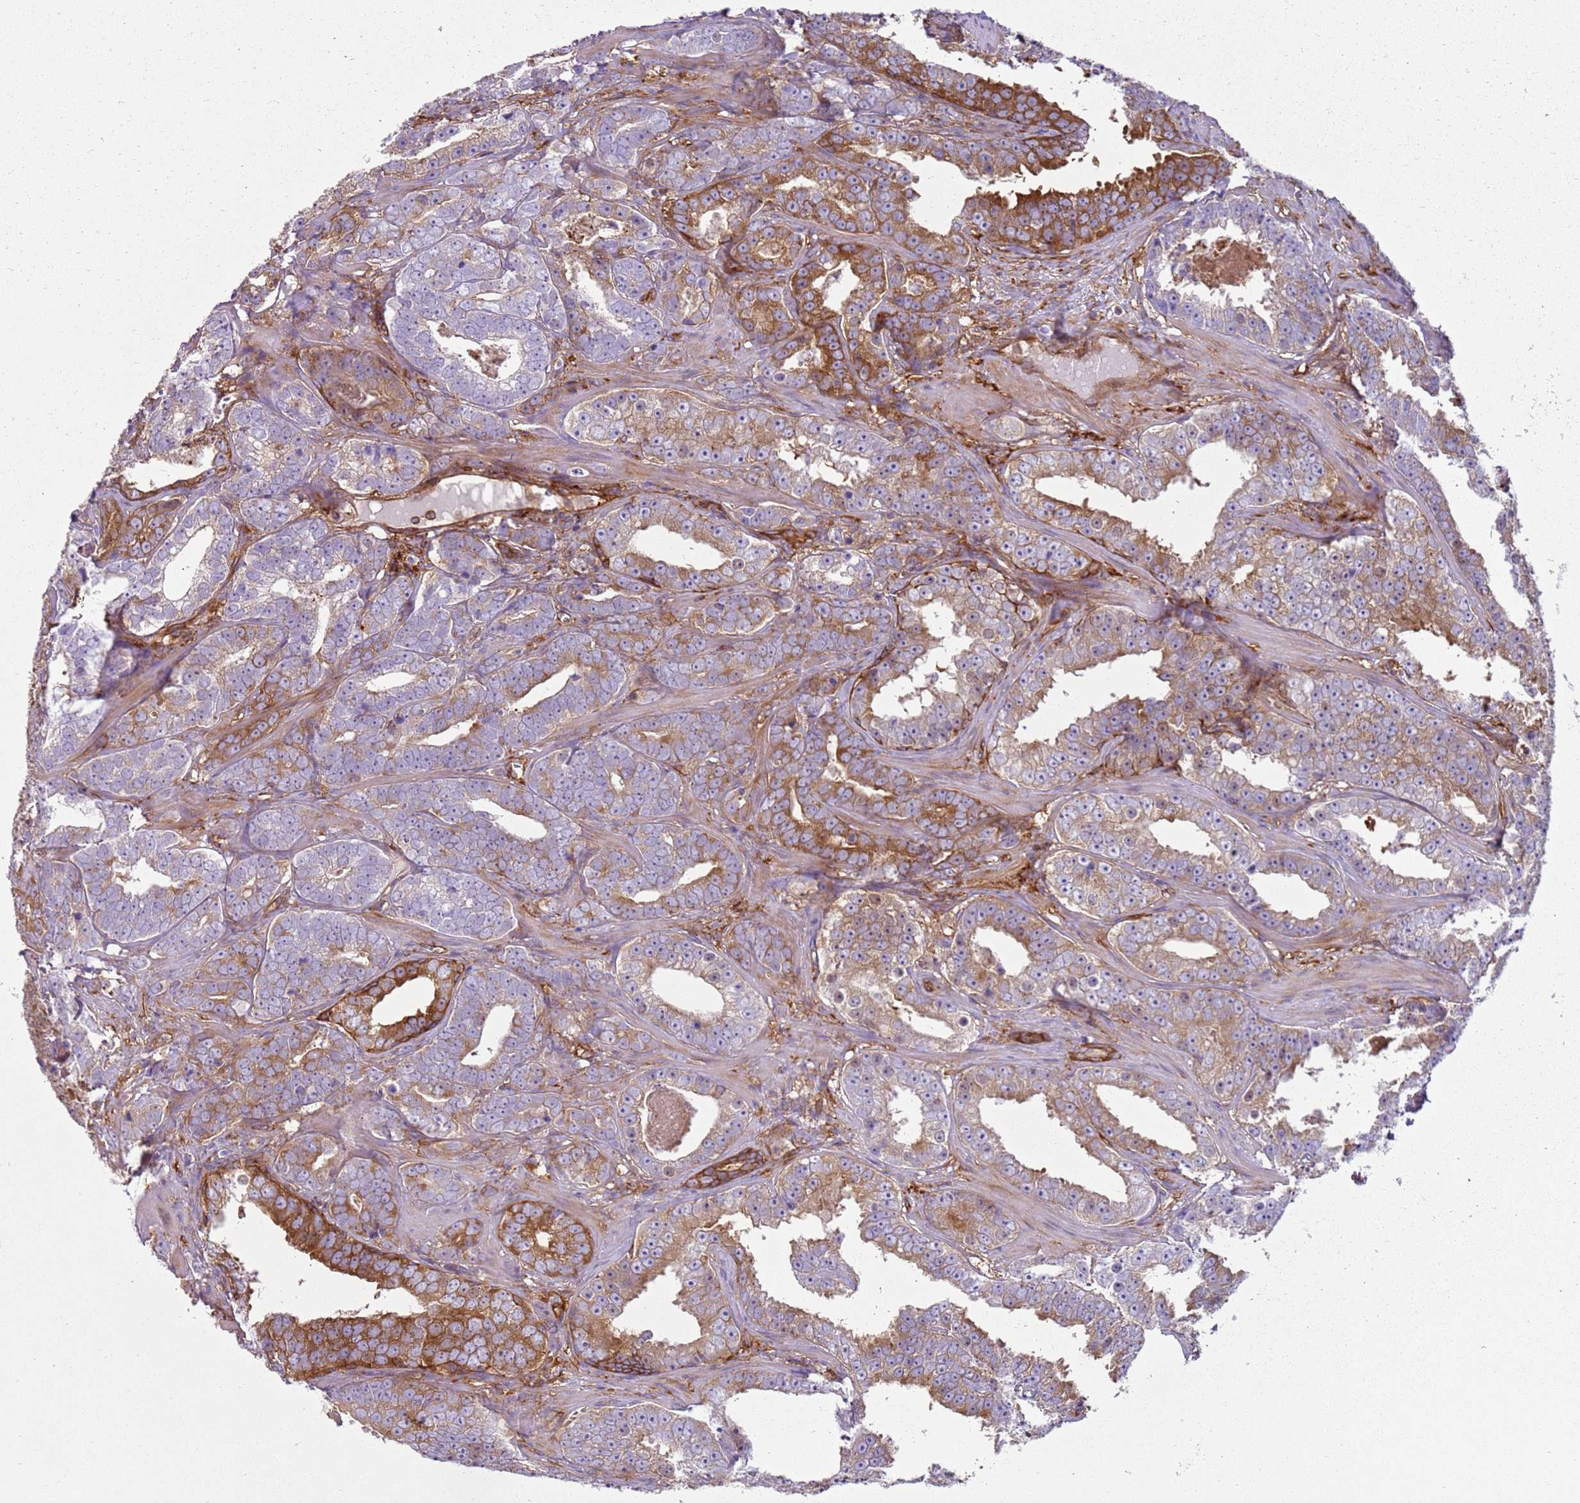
{"staining": {"intensity": "strong", "quantity": "25%-75%", "location": "cytoplasmic/membranous"}, "tissue": "prostate cancer", "cell_type": "Tumor cells", "image_type": "cancer", "snomed": [{"axis": "morphology", "description": "Adenocarcinoma, High grade"}, {"axis": "topography", "description": "Prostate"}], "caption": "Immunohistochemical staining of high-grade adenocarcinoma (prostate) shows strong cytoplasmic/membranous protein expression in approximately 25%-75% of tumor cells. The protein is shown in brown color, while the nuclei are stained blue.", "gene": "SNX21", "patient": {"sex": "male", "age": 62}}